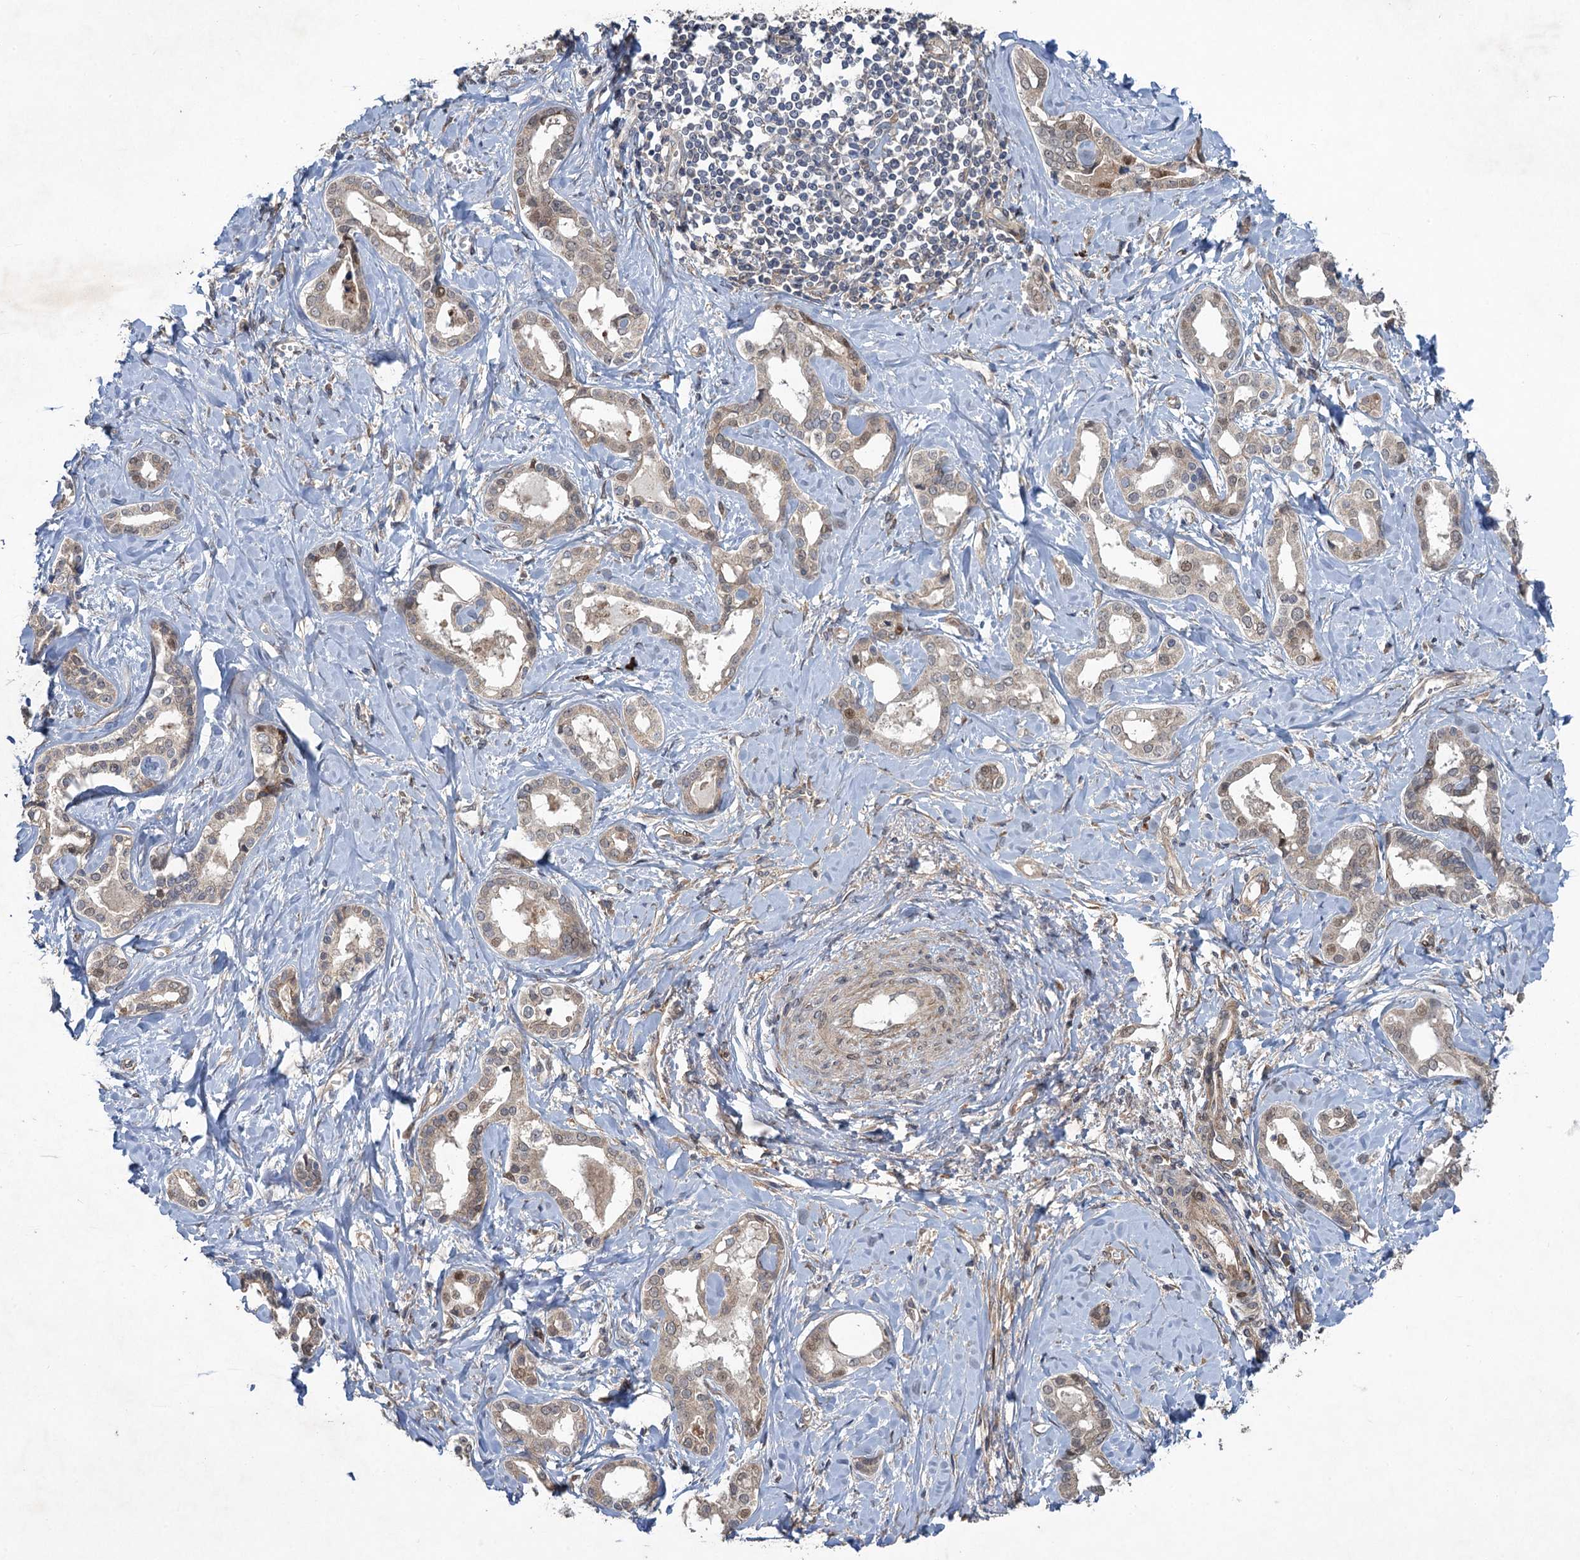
{"staining": {"intensity": "weak", "quantity": "<25%", "location": "nuclear"}, "tissue": "liver cancer", "cell_type": "Tumor cells", "image_type": "cancer", "snomed": [{"axis": "morphology", "description": "Cholangiocarcinoma"}, {"axis": "topography", "description": "Liver"}], "caption": "Human liver cholangiocarcinoma stained for a protein using immunohistochemistry shows no staining in tumor cells.", "gene": "NUDT22", "patient": {"sex": "female", "age": 77}}